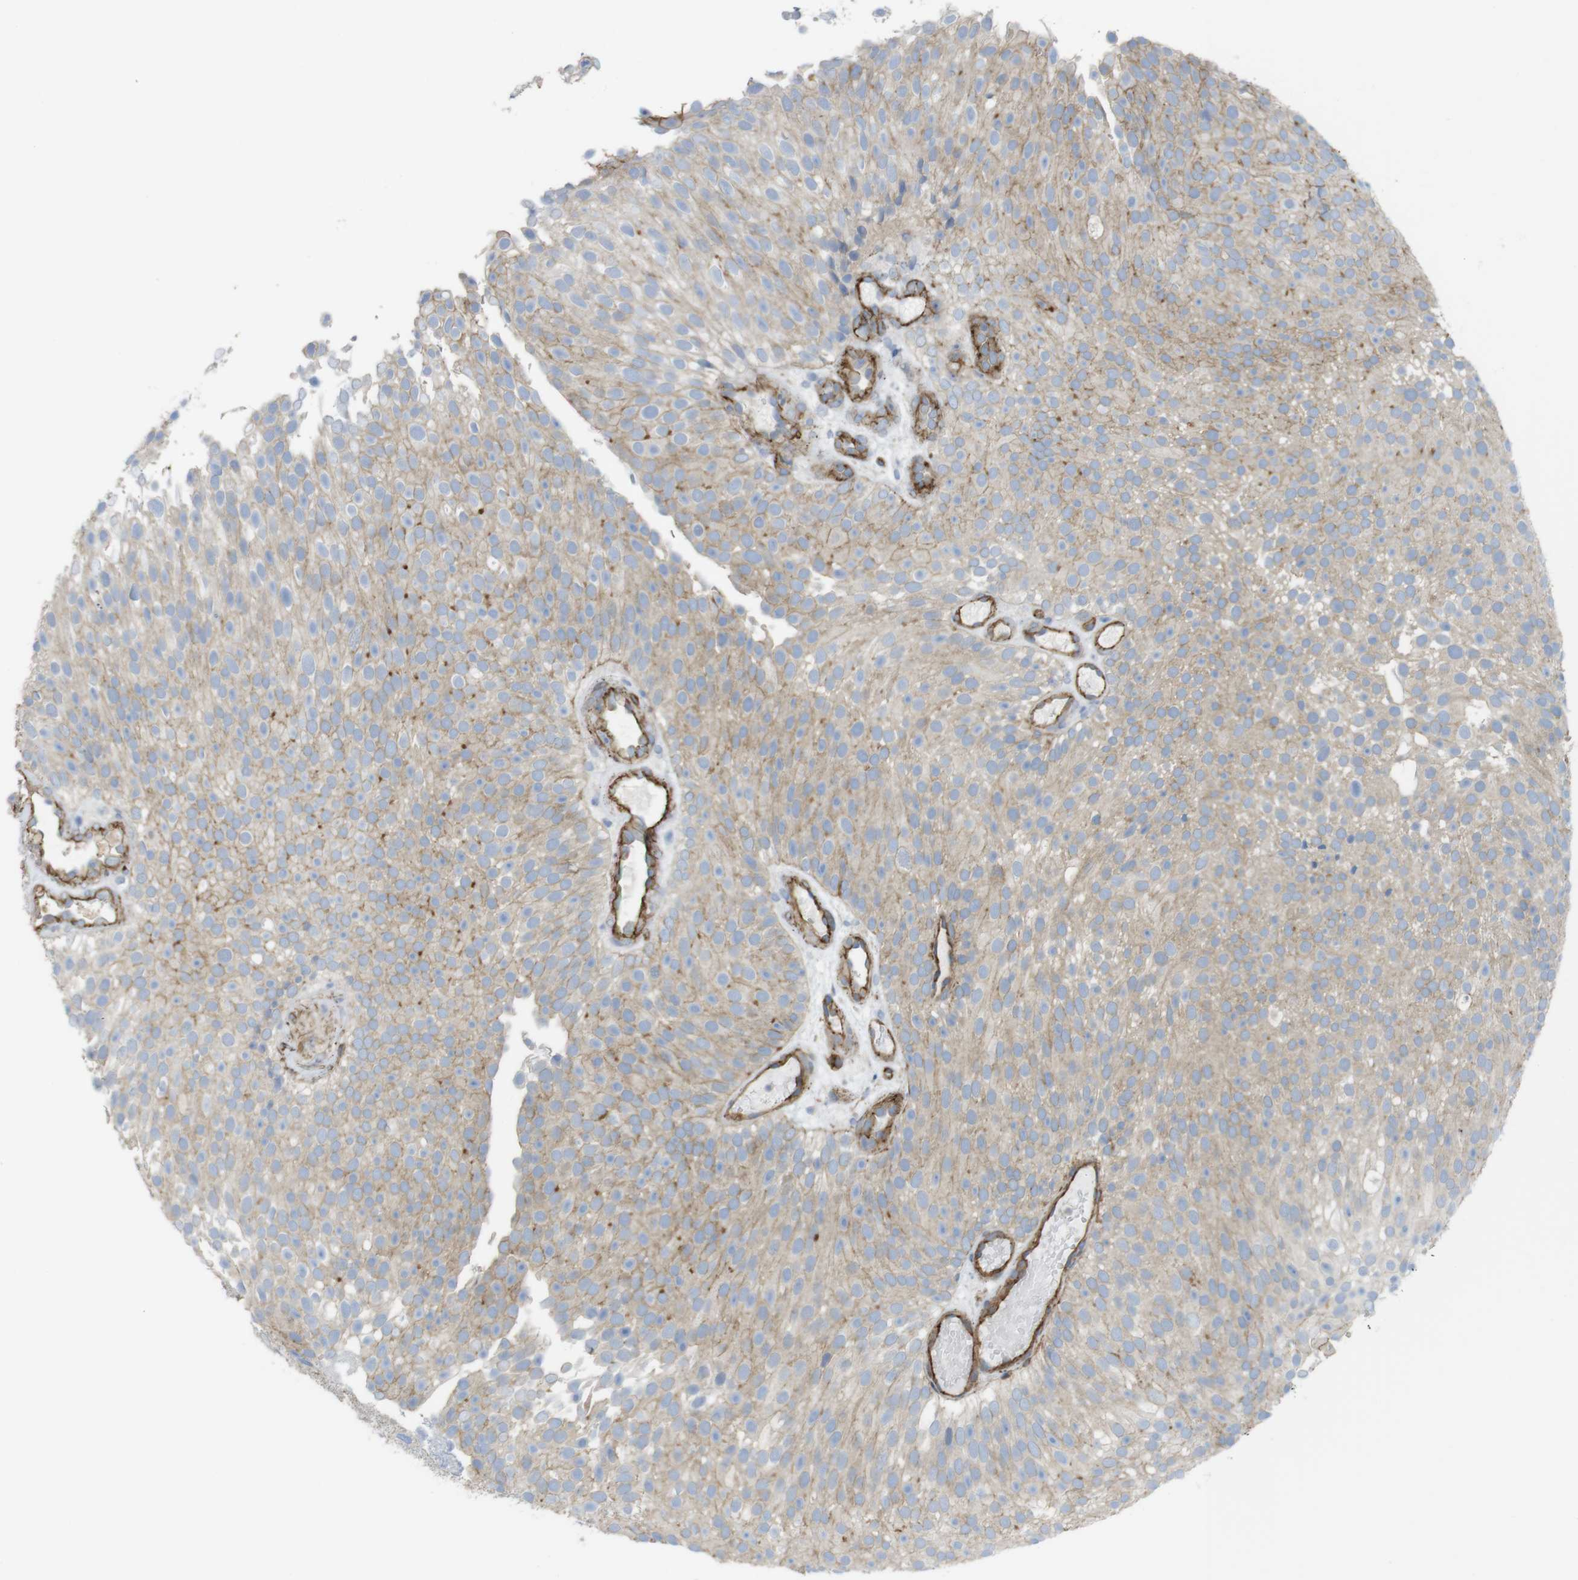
{"staining": {"intensity": "moderate", "quantity": ">75%", "location": "cytoplasmic/membranous"}, "tissue": "urothelial cancer", "cell_type": "Tumor cells", "image_type": "cancer", "snomed": [{"axis": "morphology", "description": "Urothelial carcinoma, Low grade"}, {"axis": "topography", "description": "Urinary bladder"}], "caption": "Protein expression analysis of human urothelial cancer reveals moderate cytoplasmic/membranous positivity in approximately >75% of tumor cells.", "gene": "PREX2", "patient": {"sex": "male", "age": 78}}